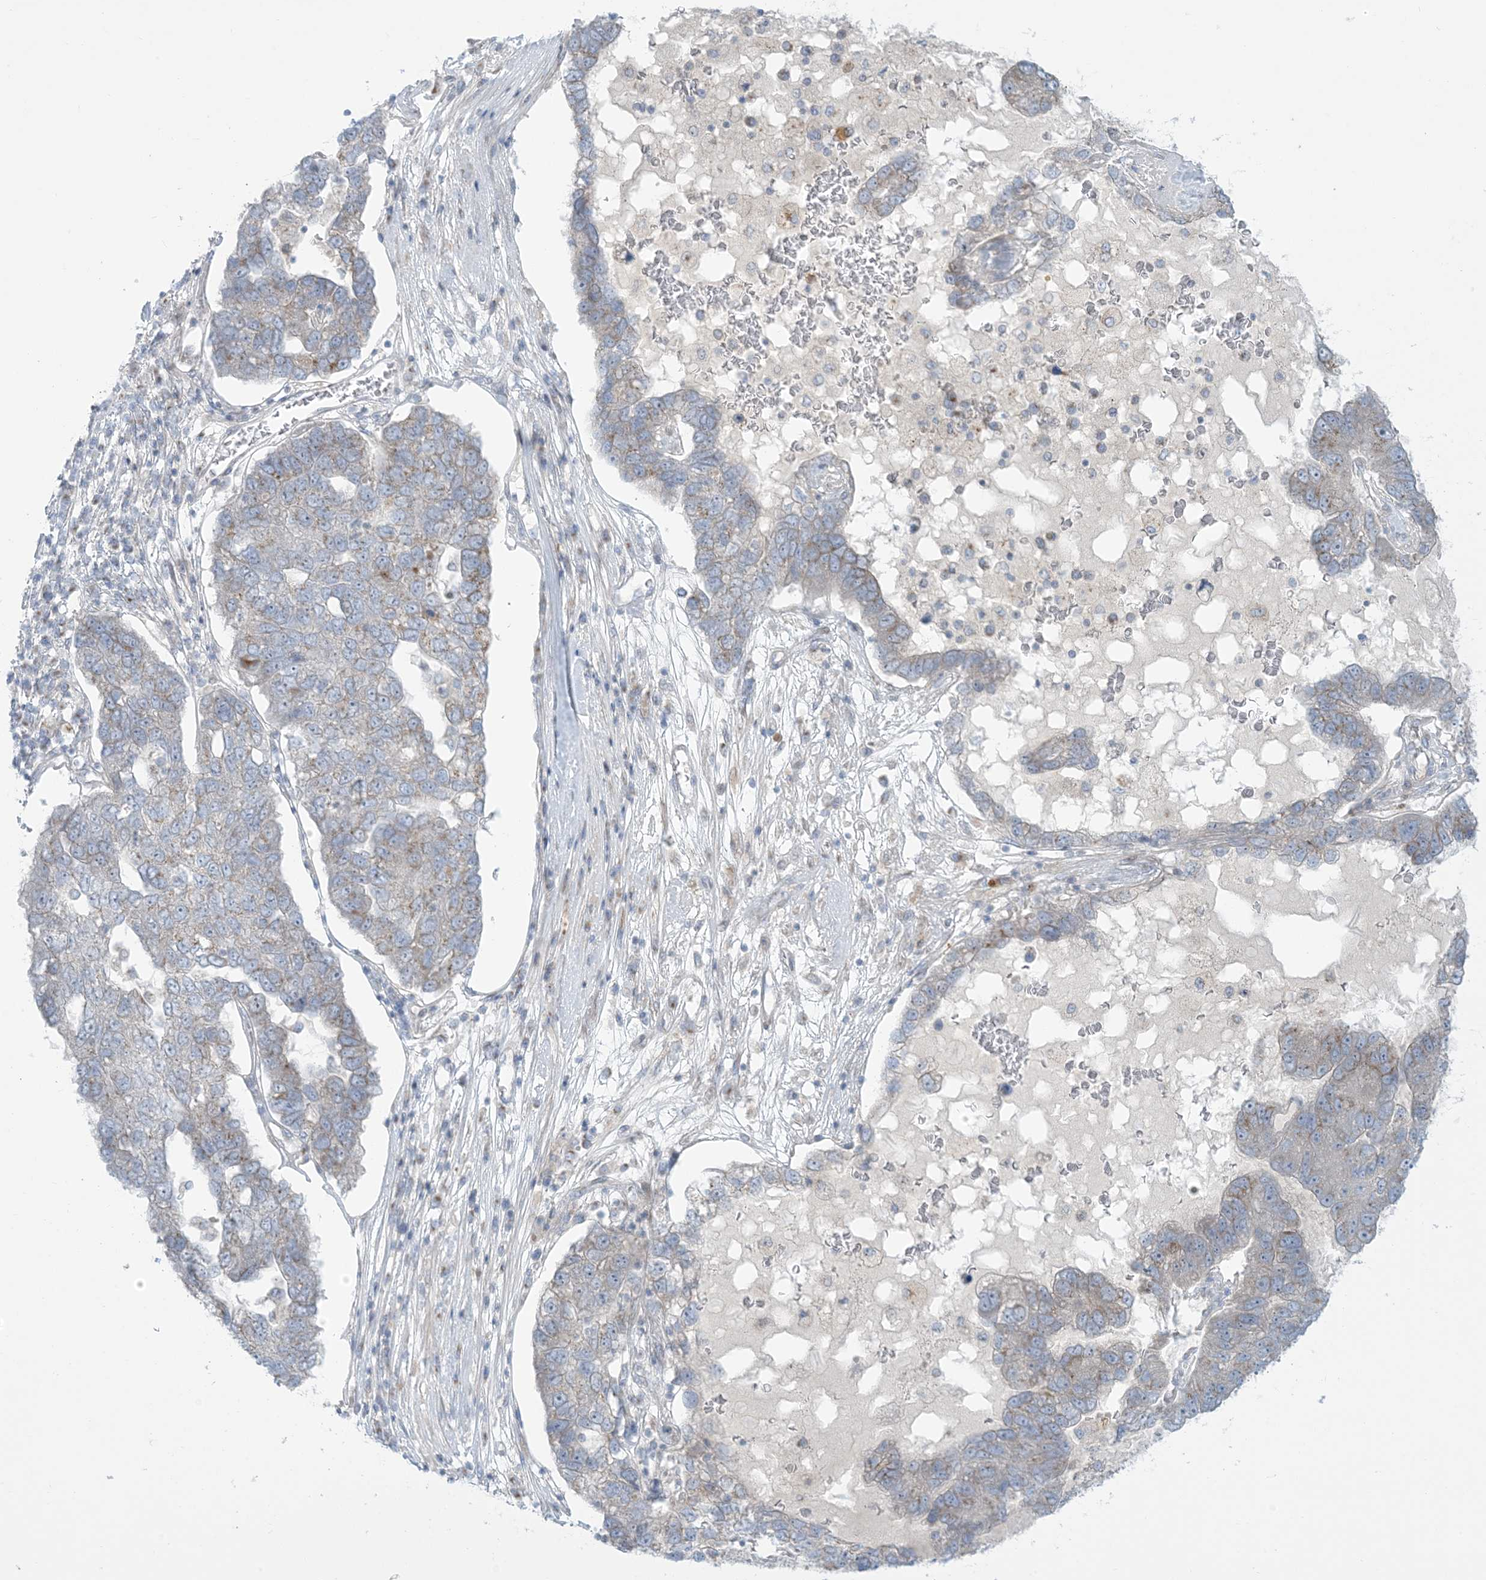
{"staining": {"intensity": "weak", "quantity": "<25%", "location": "cytoplasmic/membranous"}, "tissue": "pancreatic cancer", "cell_type": "Tumor cells", "image_type": "cancer", "snomed": [{"axis": "morphology", "description": "Adenocarcinoma, NOS"}, {"axis": "topography", "description": "Pancreas"}], "caption": "This image is of pancreatic adenocarcinoma stained with IHC to label a protein in brown with the nuclei are counter-stained blue. There is no staining in tumor cells.", "gene": "AFTPH", "patient": {"sex": "female", "age": 61}}